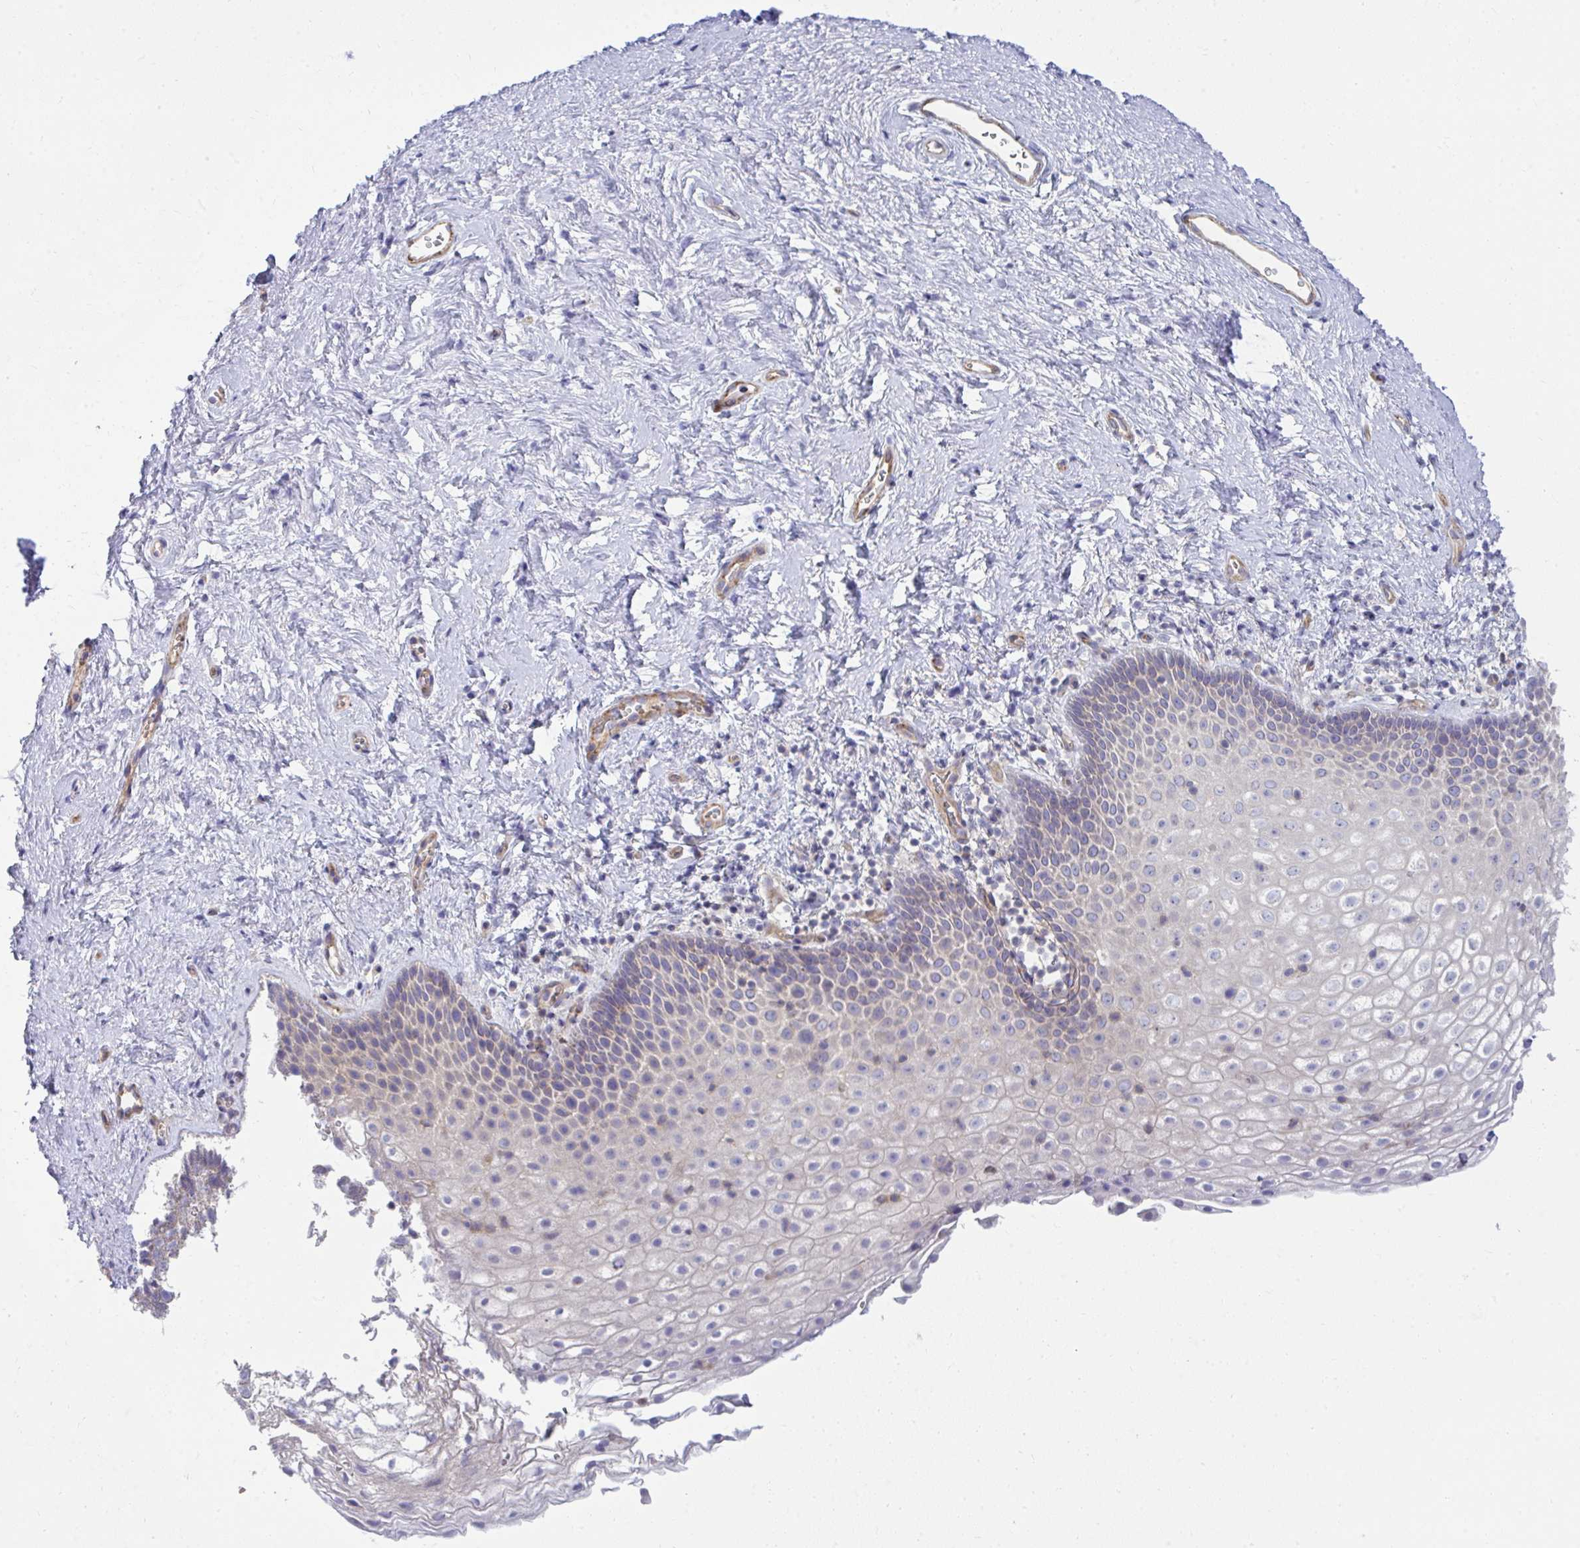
{"staining": {"intensity": "negative", "quantity": "none", "location": "none"}, "tissue": "vagina", "cell_type": "Squamous epithelial cells", "image_type": "normal", "snomed": [{"axis": "morphology", "description": "Normal tissue, NOS"}, {"axis": "topography", "description": "Vagina"}], "caption": "This is an IHC image of benign human vagina. There is no expression in squamous epithelial cells.", "gene": "LRRC36", "patient": {"sex": "female", "age": 61}}